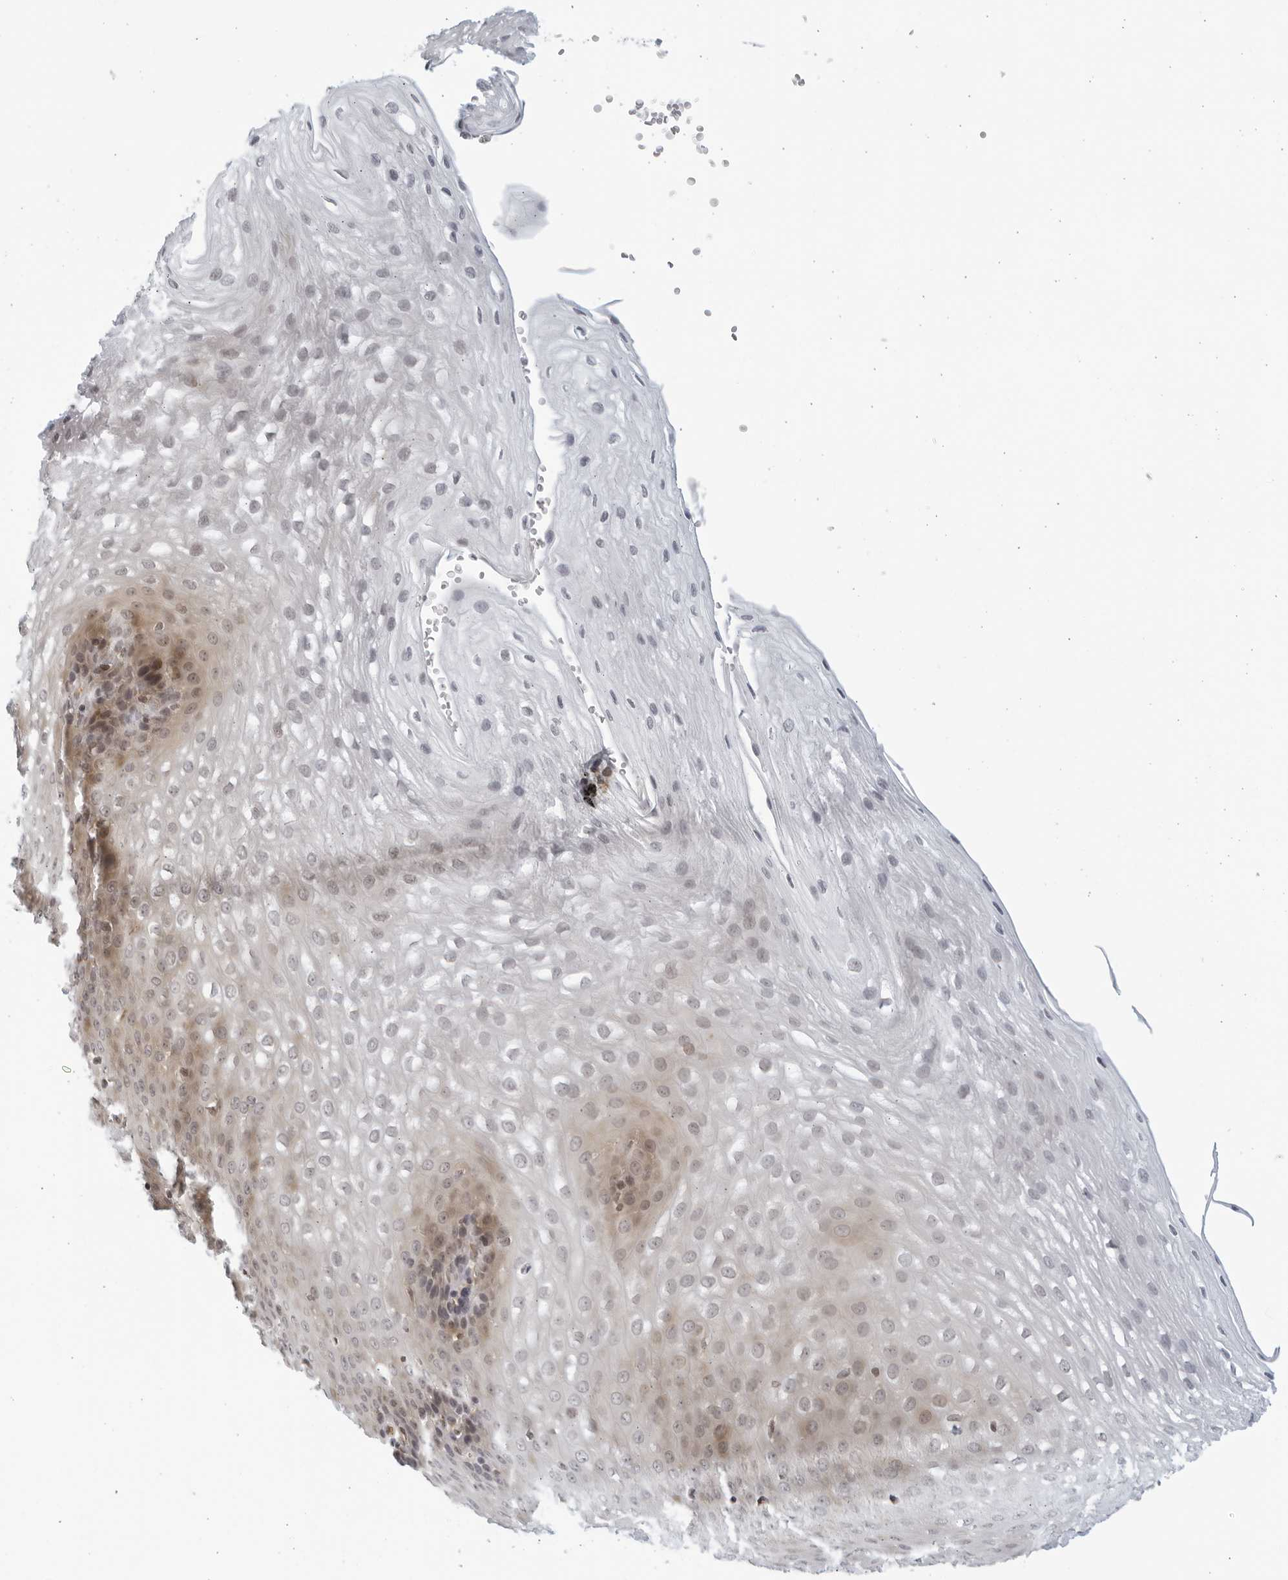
{"staining": {"intensity": "weak", "quantity": "25%-75%", "location": "nuclear"}, "tissue": "esophagus", "cell_type": "Squamous epithelial cells", "image_type": "normal", "snomed": [{"axis": "morphology", "description": "Normal tissue, NOS"}, {"axis": "topography", "description": "Esophagus"}], "caption": "About 25%-75% of squamous epithelial cells in normal esophagus show weak nuclear protein staining as visualized by brown immunohistochemical staining.", "gene": "SERTAD4", "patient": {"sex": "female", "age": 66}}